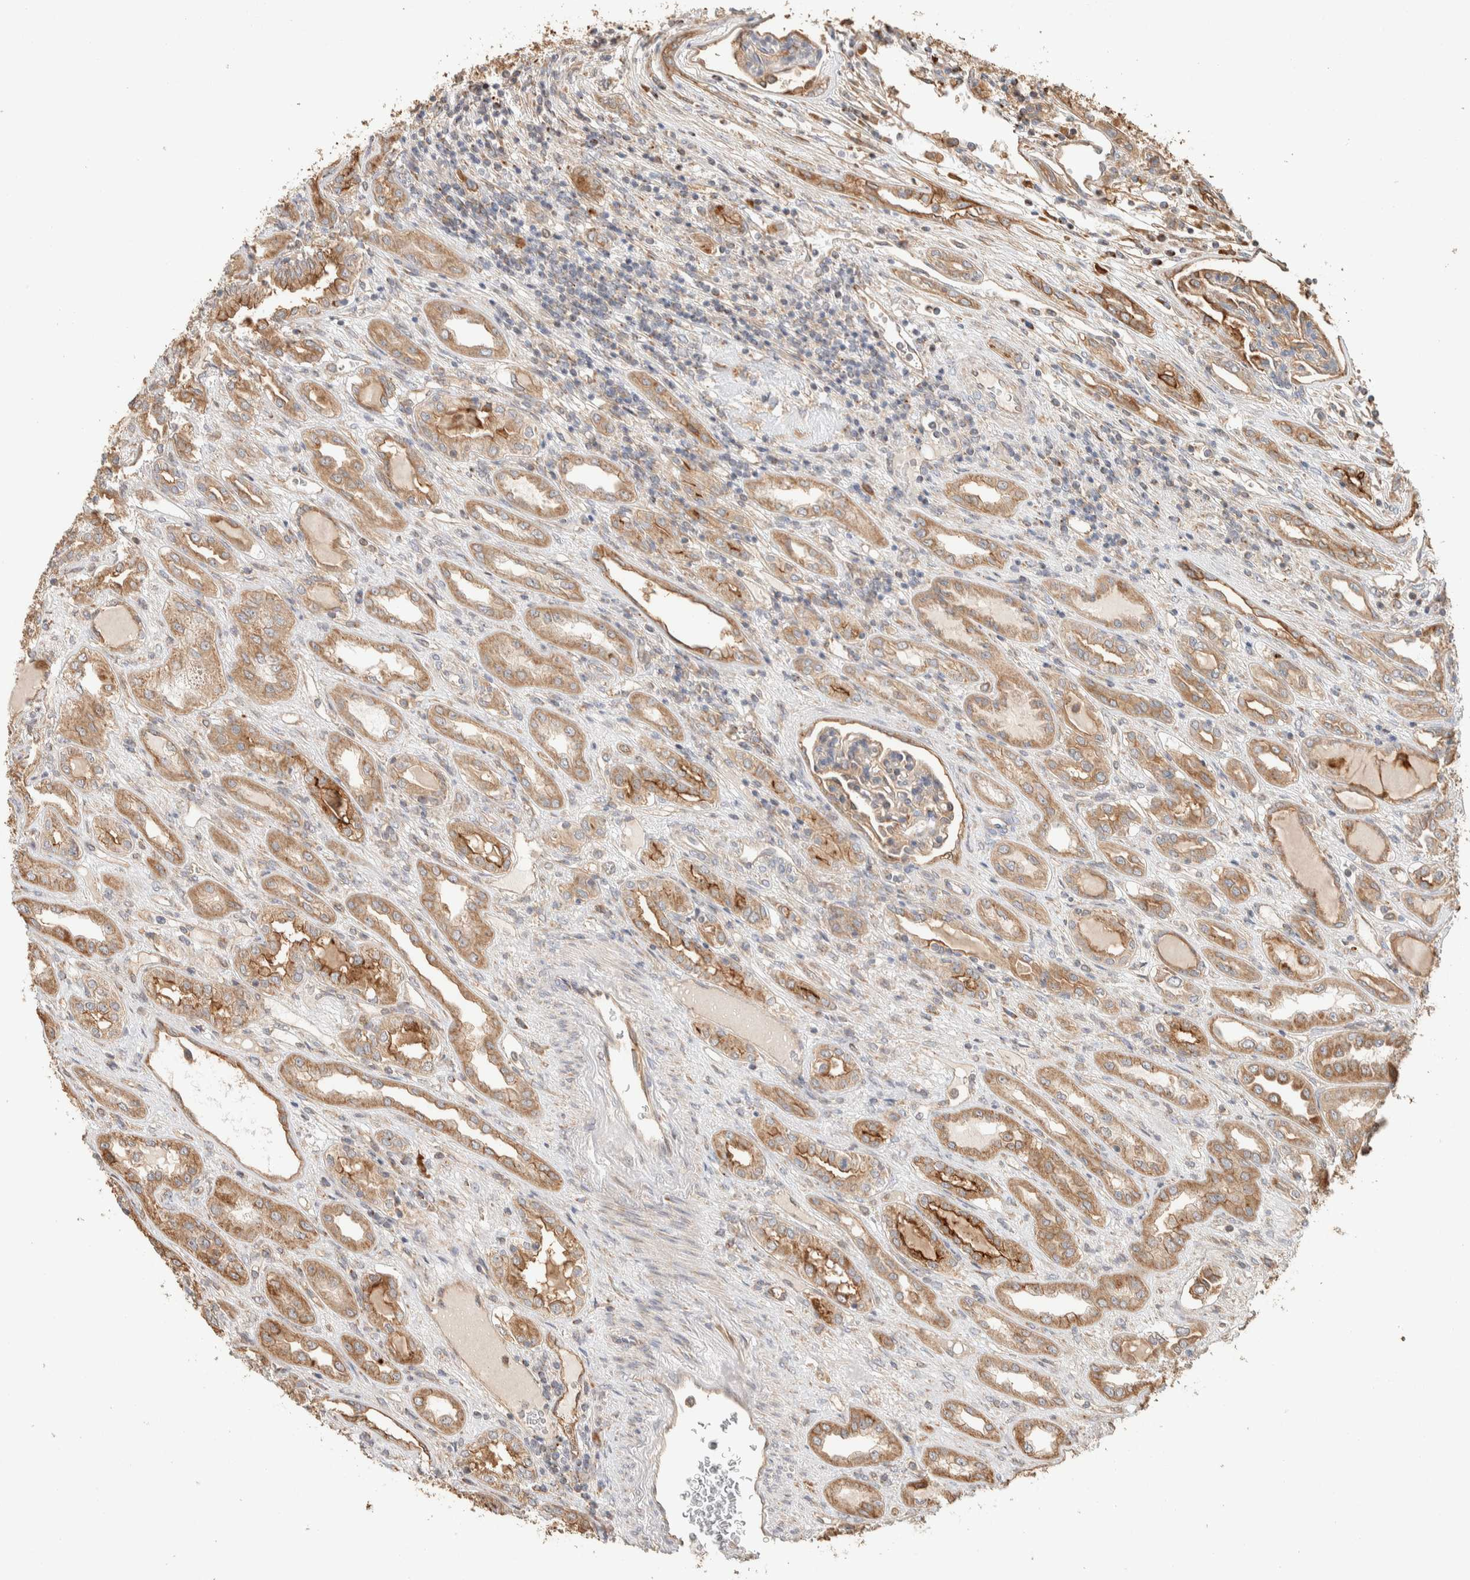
{"staining": {"intensity": "moderate", "quantity": ">75%", "location": "cytoplasmic/membranous"}, "tissue": "renal cancer", "cell_type": "Tumor cells", "image_type": "cancer", "snomed": [{"axis": "morphology", "description": "Adenocarcinoma, NOS"}, {"axis": "topography", "description": "Kidney"}], "caption": "Renal cancer tissue demonstrates moderate cytoplasmic/membranous expression in approximately >75% of tumor cells, visualized by immunohistochemistry.", "gene": "KIF9", "patient": {"sex": "female", "age": 54}}